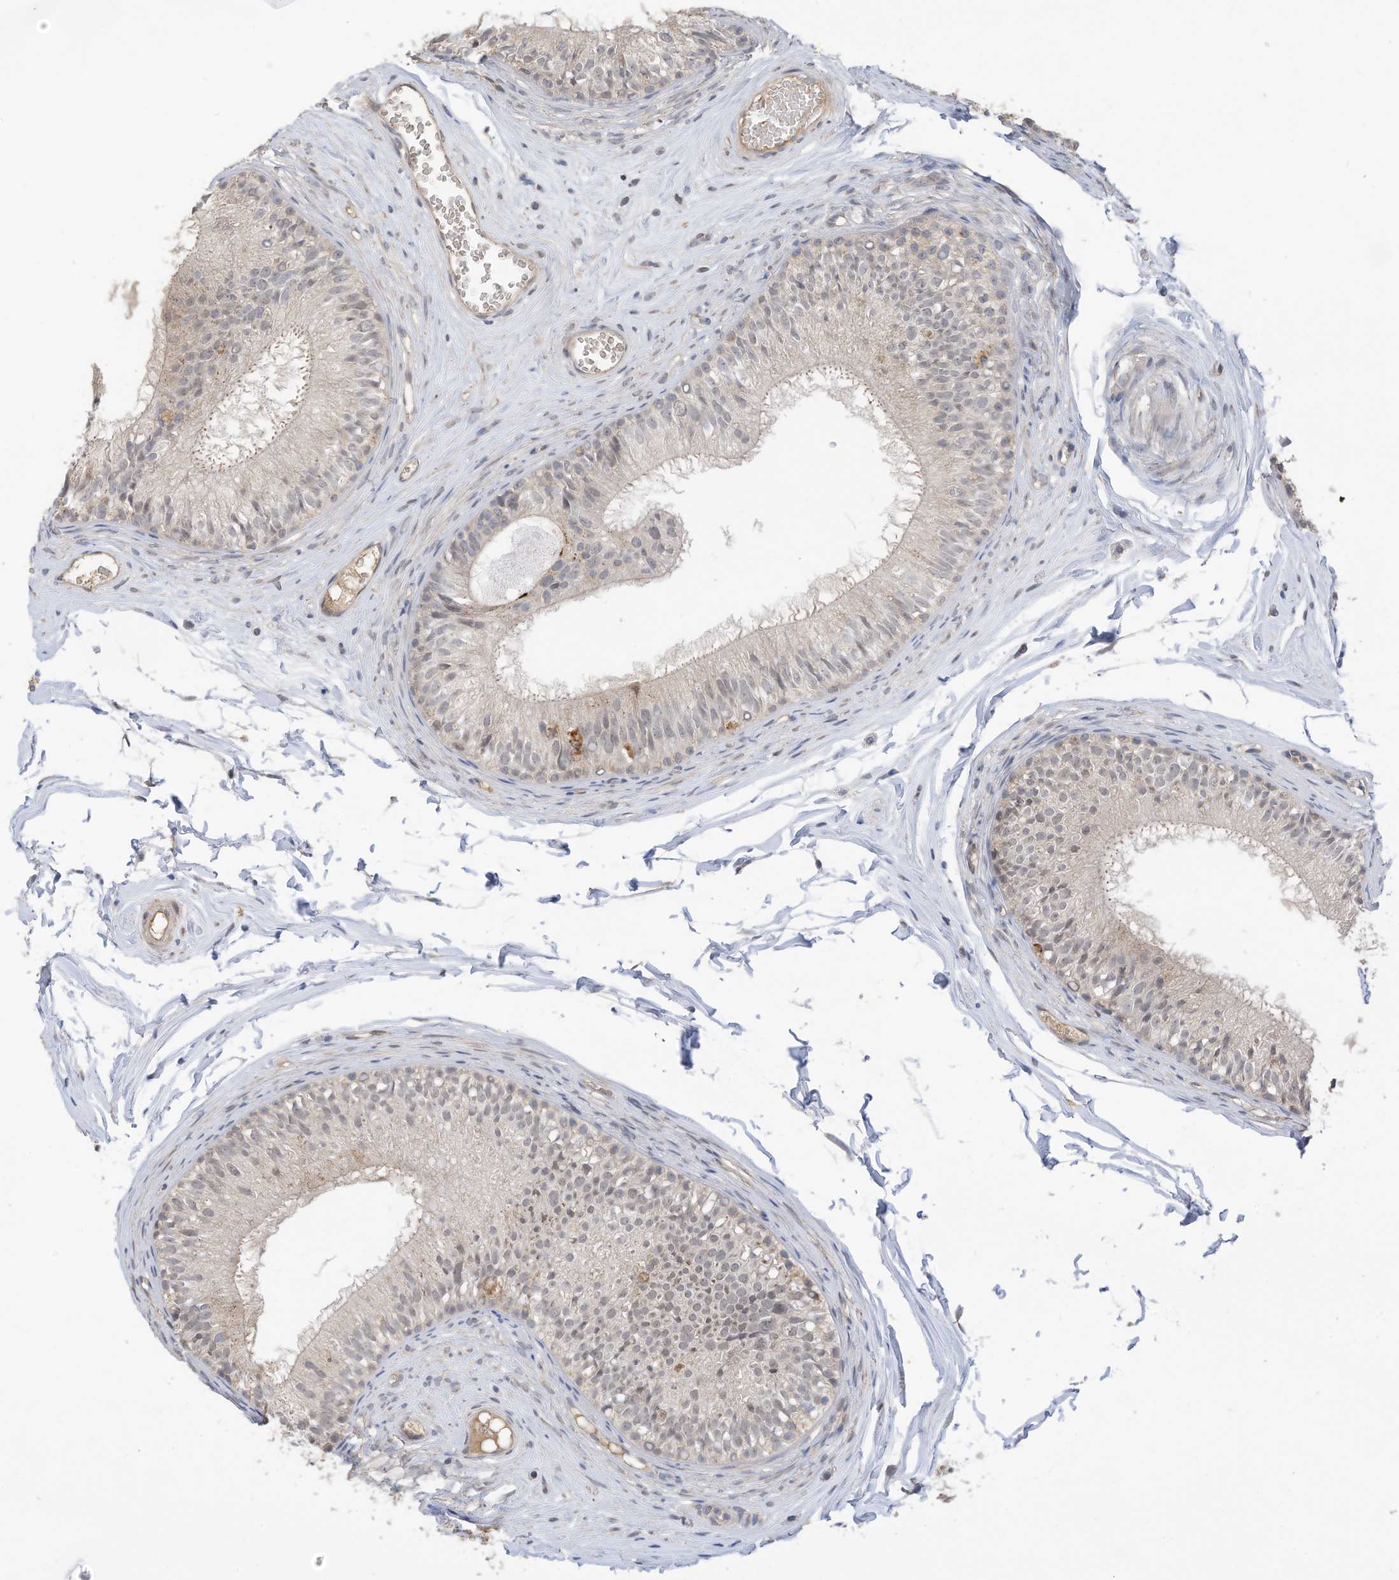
{"staining": {"intensity": "moderate", "quantity": "25%-75%", "location": "nuclear"}, "tissue": "epididymis", "cell_type": "Glandular cells", "image_type": "normal", "snomed": [{"axis": "morphology", "description": "Normal tissue, NOS"}, {"axis": "morphology", "description": "Seminoma in situ"}, {"axis": "topography", "description": "Testis"}, {"axis": "topography", "description": "Epididymis"}], "caption": "DAB (3,3'-diaminobenzidine) immunohistochemical staining of unremarkable human epididymis reveals moderate nuclear protein staining in about 25%-75% of glandular cells.", "gene": "REC8", "patient": {"sex": "male", "age": 28}}